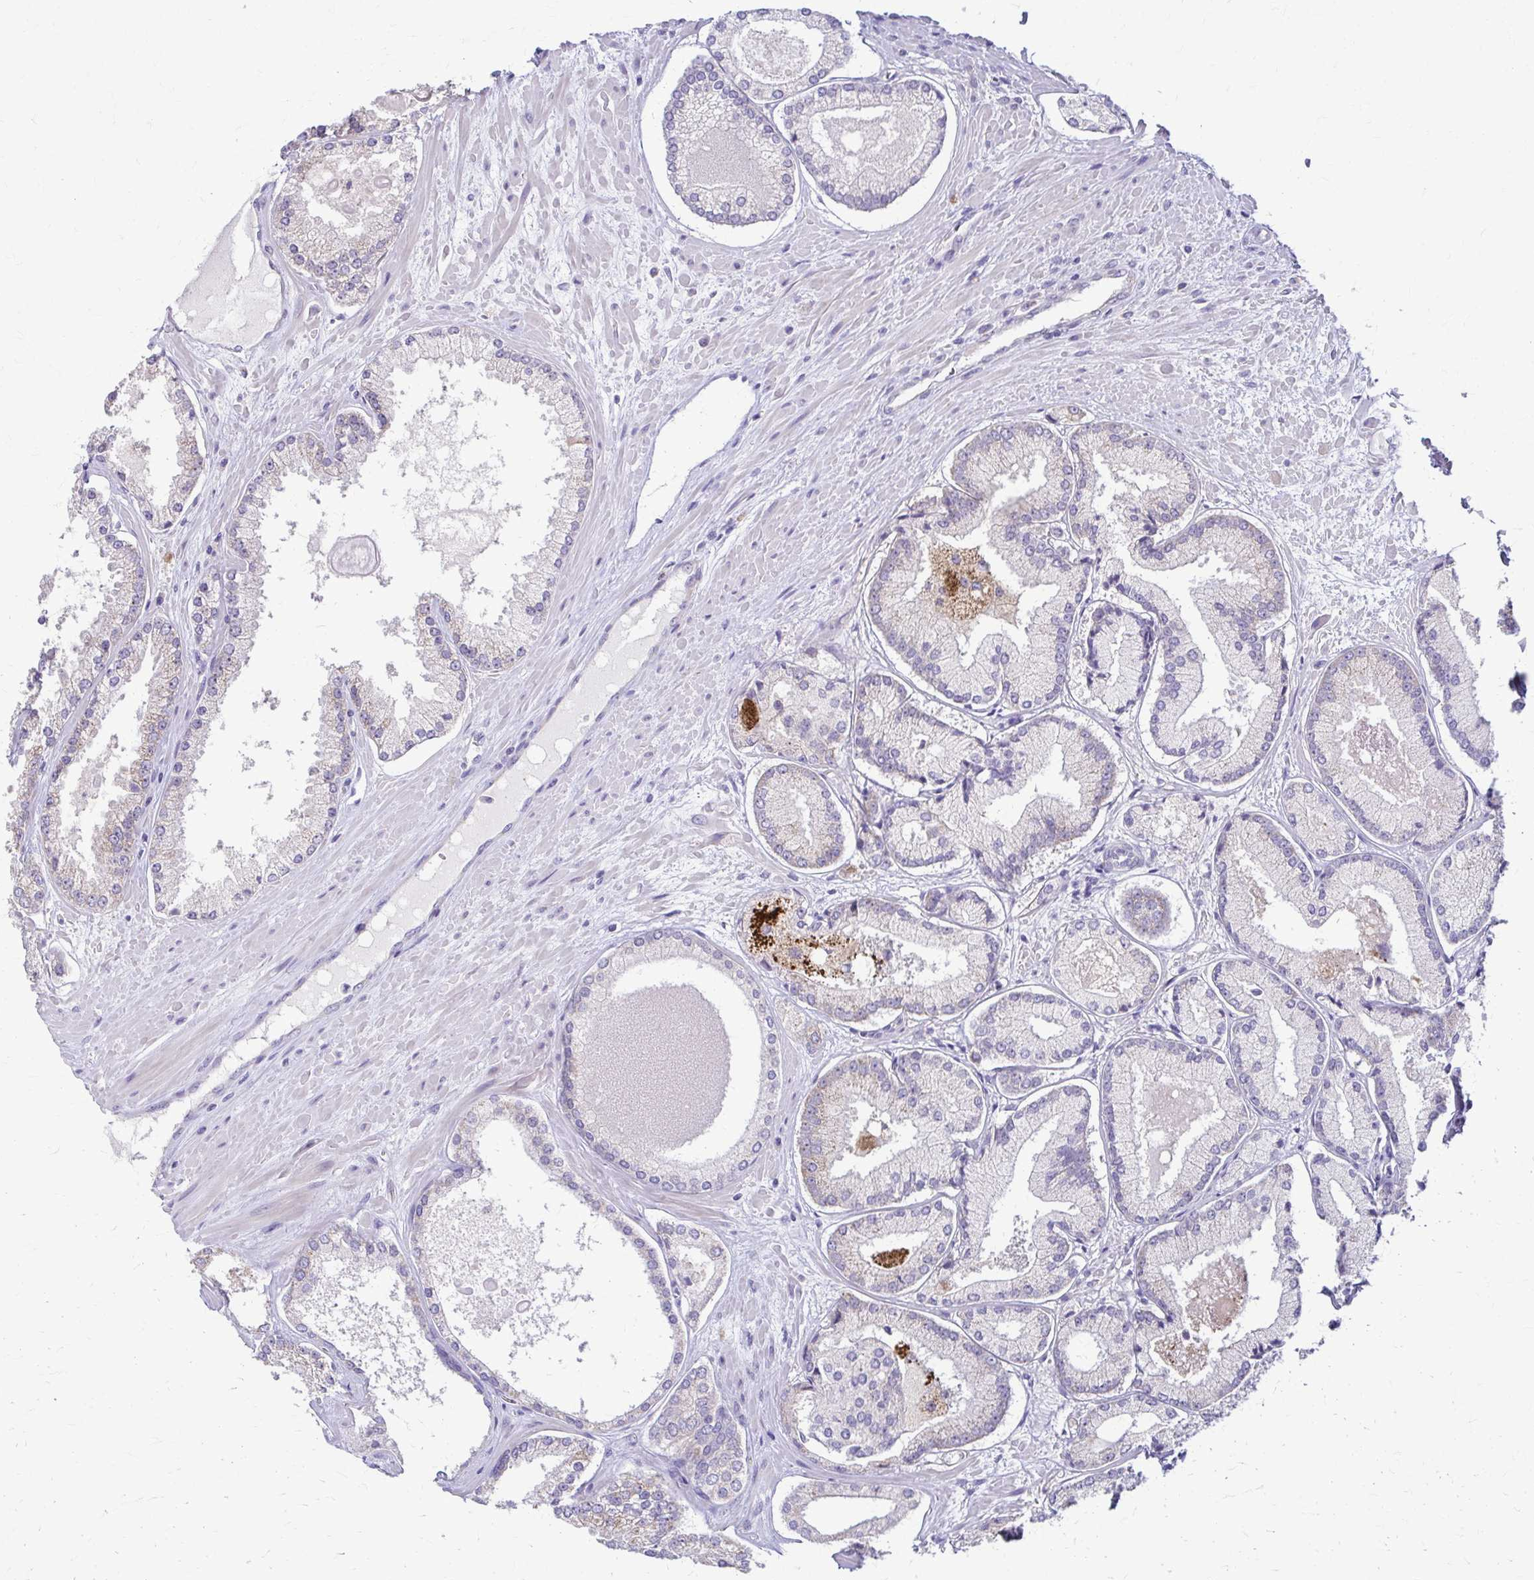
{"staining": {"intensity": "weak", "quantity": "<25%", "location": "cytoplasmic/membranous"}, "tissue": "prostate cancer", "cell_type": "Tumor cells", "image_type": "cancer", "snomed": [{"axis": "morphology", "description": "Adenocarcinoma, High grade"}, {"axis": "topography", "description": "Prostate"}], "caption": "Micrograph shows no significant protein staining in tumor cells of adenocarcinoma (high-grade) (prostate).", "gene": "SAMD13", "patient": {"sex": "male", "age": 73}}